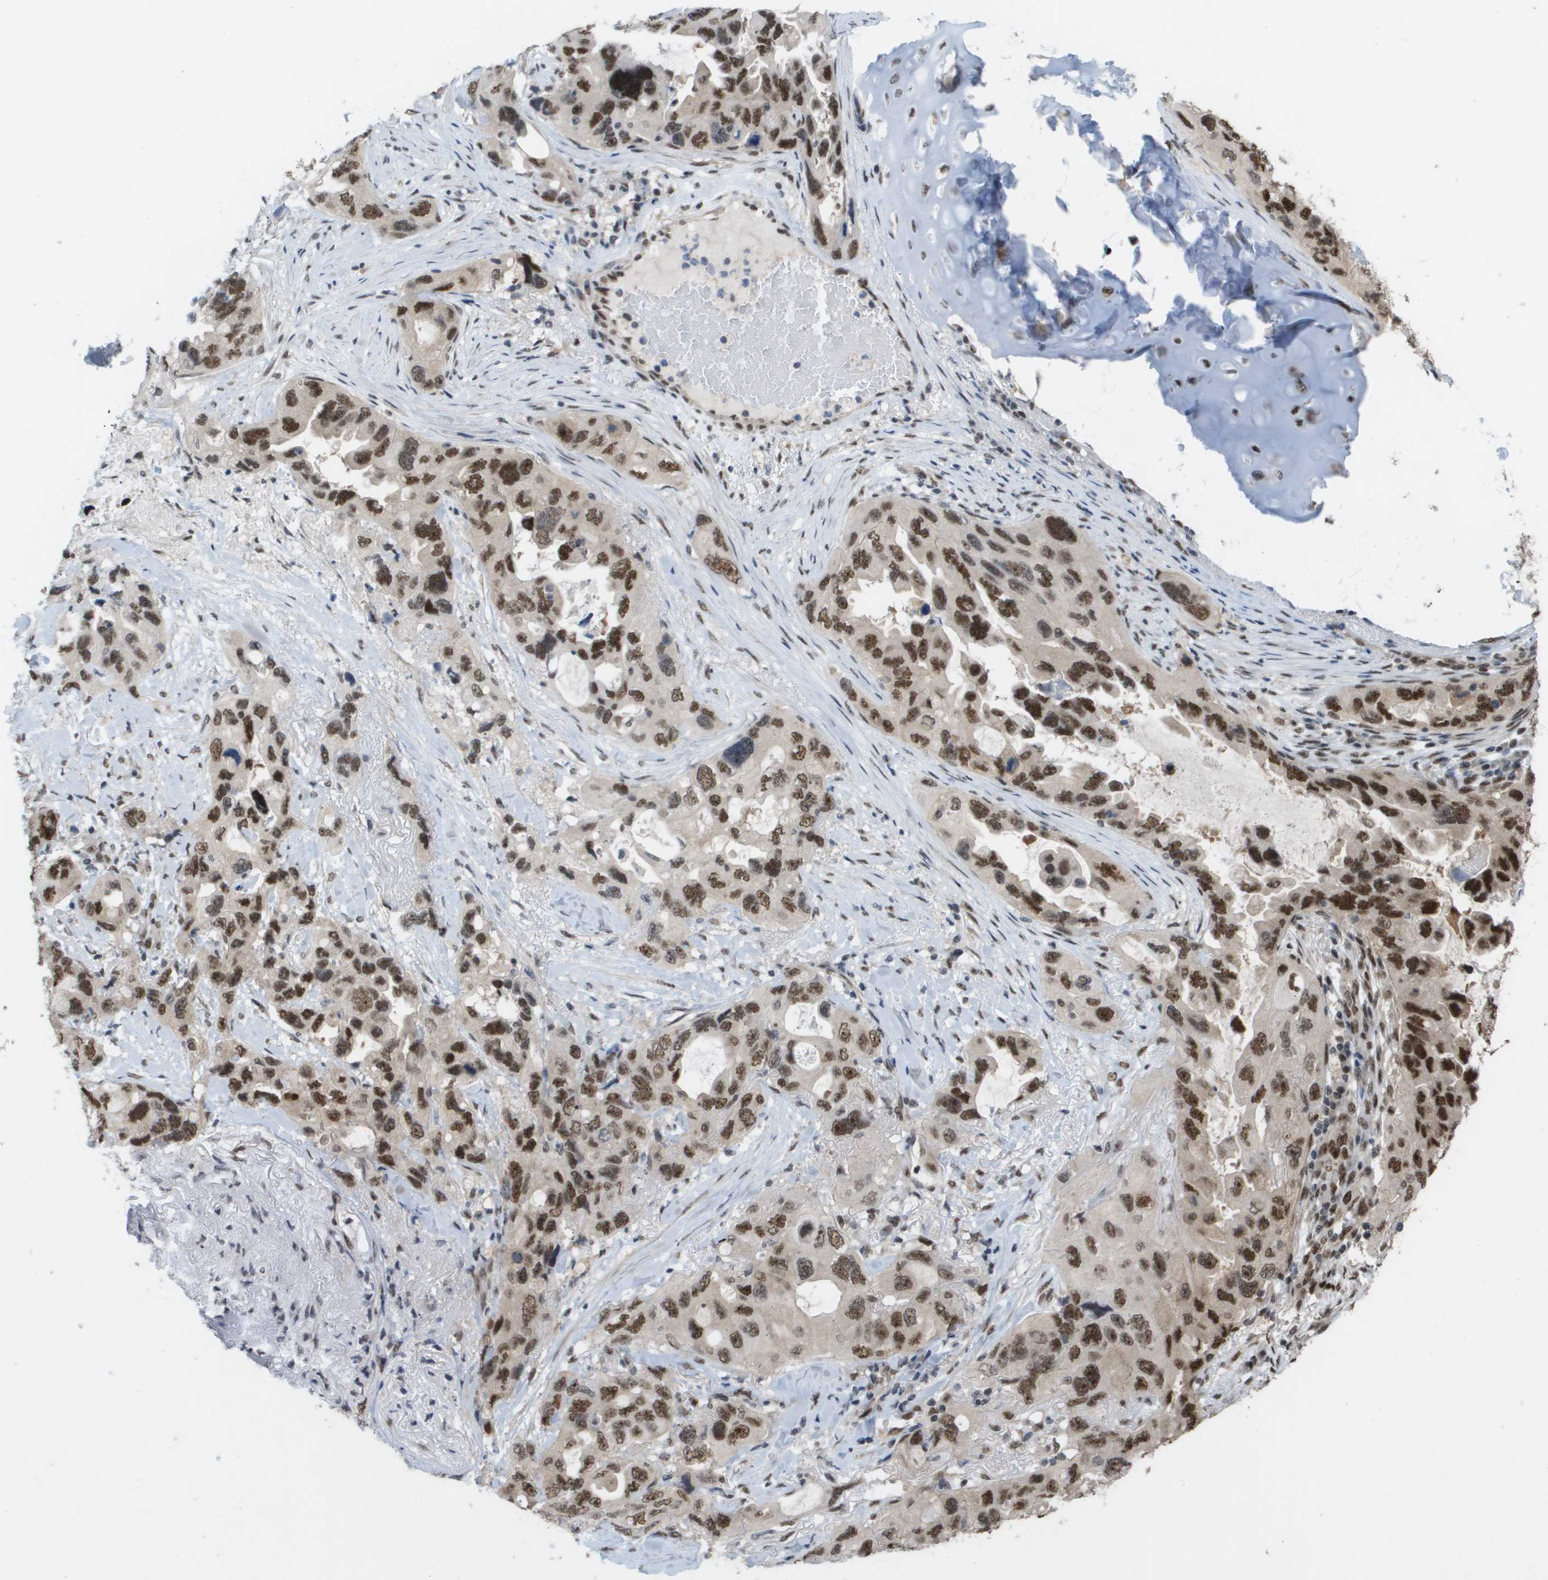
{"staining": {"intensity": "strong", "quantity": ">75%", "location": "nuclear"}, "tissue": "lung cancer", "cell_type": "Tumor cells", "image_type": "cancer", "snomed": [{"axis": "morphology", "description": "Squamous cell carcinoma, NOS"}, {"axis": "topography", "description": "Lung"}], "caption": "Strong nuclear protein expression is present in about >75% of tumor cells in squamous cell carcinoma (lung). (DAB IHC, brown staining for protein, blue staining for nuclei).", "gene": "CDT1", "patient": {"sex": "female", "age": 73}}